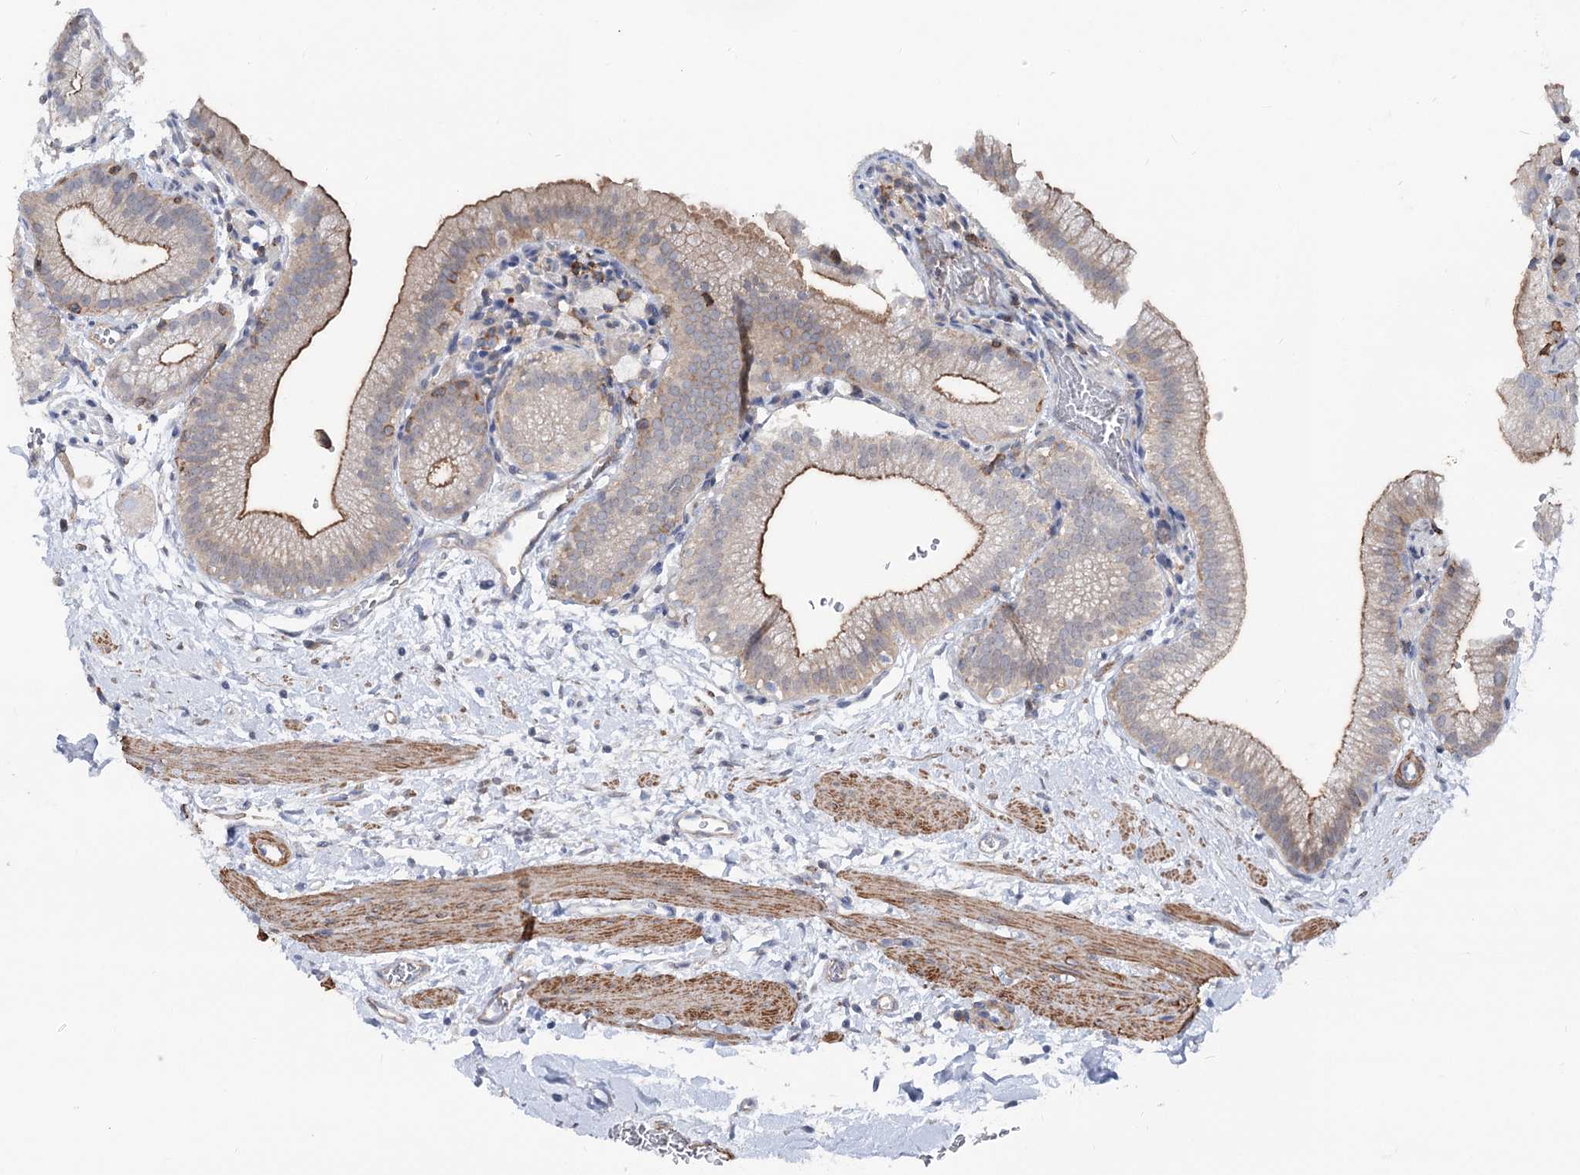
{"staining": {"intensity": "moderate", "quantity": "25%-75%", "location": "cytoplasmic/membranous"}, "tissue": "gallbladder", "cell_type": "Glandular cells", "image_type": "normal", "snomed": [{"axis": "morphology", "description": "Normal tissue, NOS"}, {"axis": "topography", "description": "Gallbladder"}], "caption": "This micrograph reveals immunohistochemistry (IHC) staining of benign gallbladder, with medium moderate cytoplasmic/membranous positivity in approximately 25%-75% of glandular cells.", "gene": "LARP1B", "patient": {"sex": "male", "age": 55}}